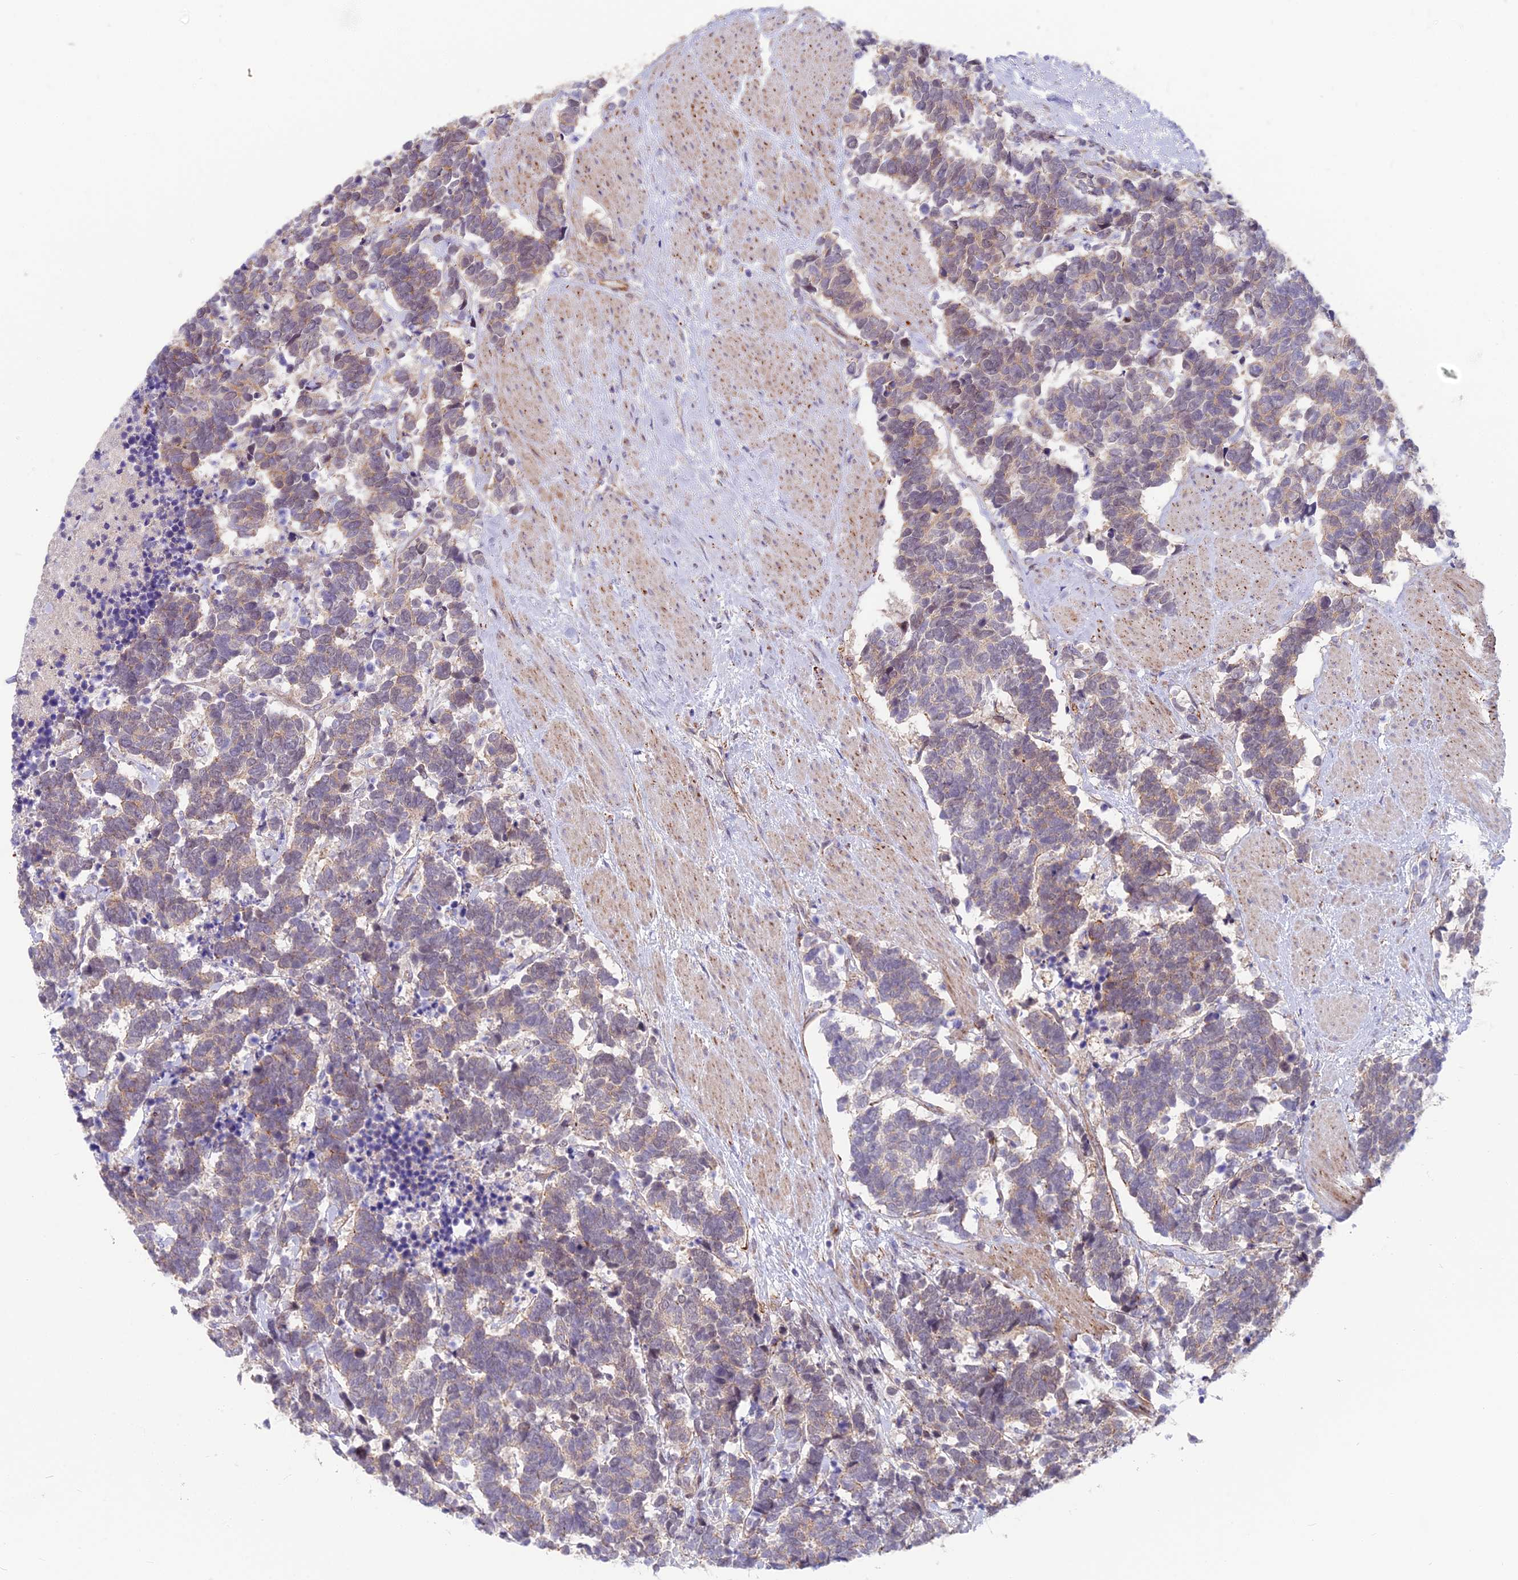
{"staining": {"intensity": "weak", "quantity": ">75%", "location": "cytoplasmic/membranous"}, "tissue": "carcinoid", "cell_type": "Tumor cells", "image_type": "cancer", "snomed": [{"axis": "morphology", "description": "Carcinoma, NOS"}, {"axis": "morphology", "description": "Carcinoid, malignant, NOS"}, {"axis": "topography", "description": "Prostate"}], "caption": "The immunohistochemical stain shows weak cytoplasmic/membranous staining in tumor cells of carcinoid tissue. Nuclei are stained in blue.", "gene": "TIGD6", "patient": {"sex": "male", "age": 57}}